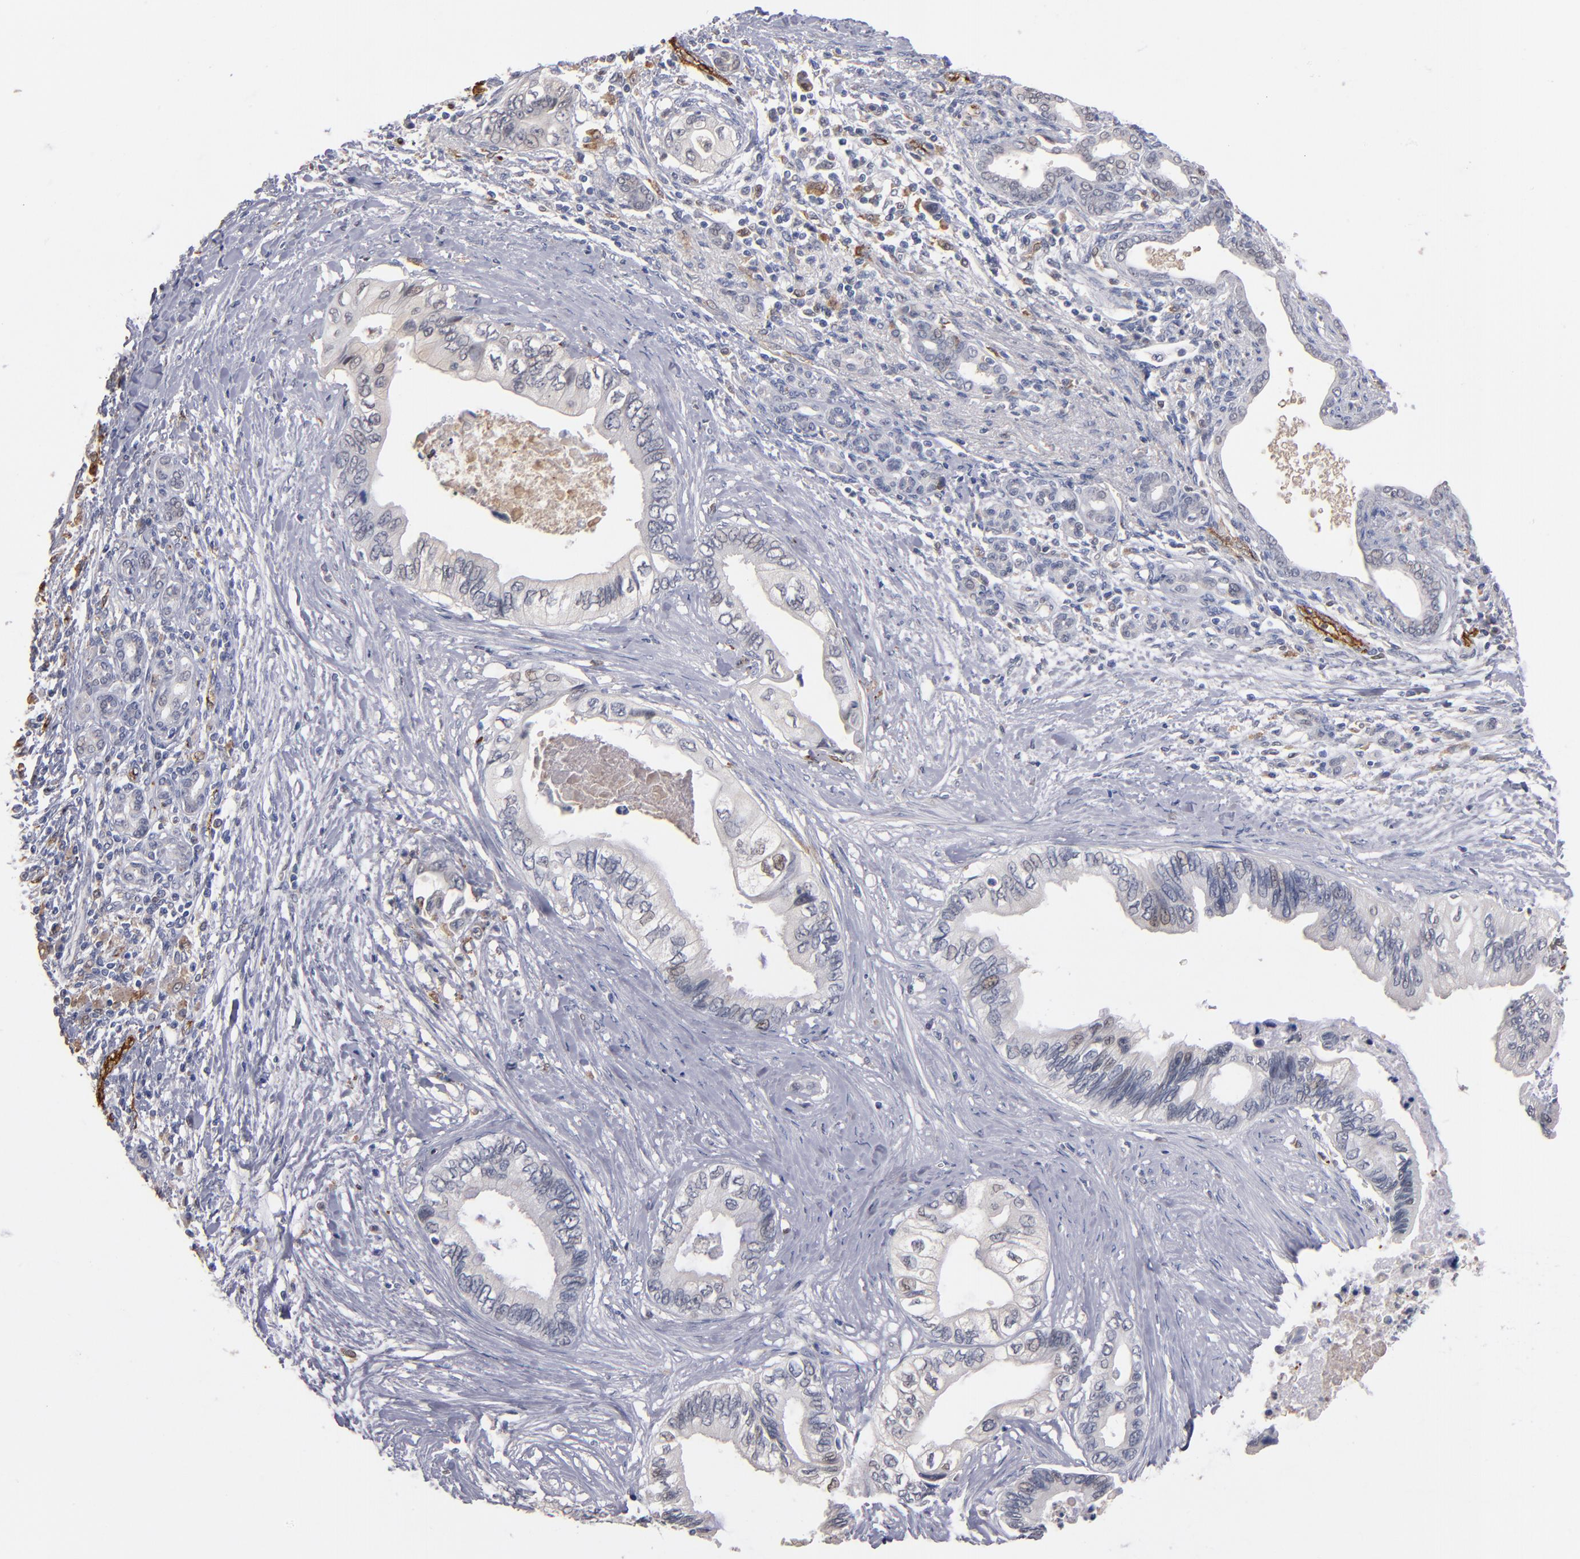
{"staining": {"intensity": "negative", "quantity": "none", "location": "none"}, "tissue": "pancreatic cancer", "cell_type": "Tumor cells", "image_type": "cancer", "snomed": [{"axis": "morphology", "description": "Adenocarcinoma, NOS"}, {"axis": "topography", "description": "Pancreas"}], "caption": "Immunohistochemical staining of pancreatic cancer exhibits no significant staining in tumor cells.", "gene": "SELP", "patient": {"sex": "female", "age": 66}}